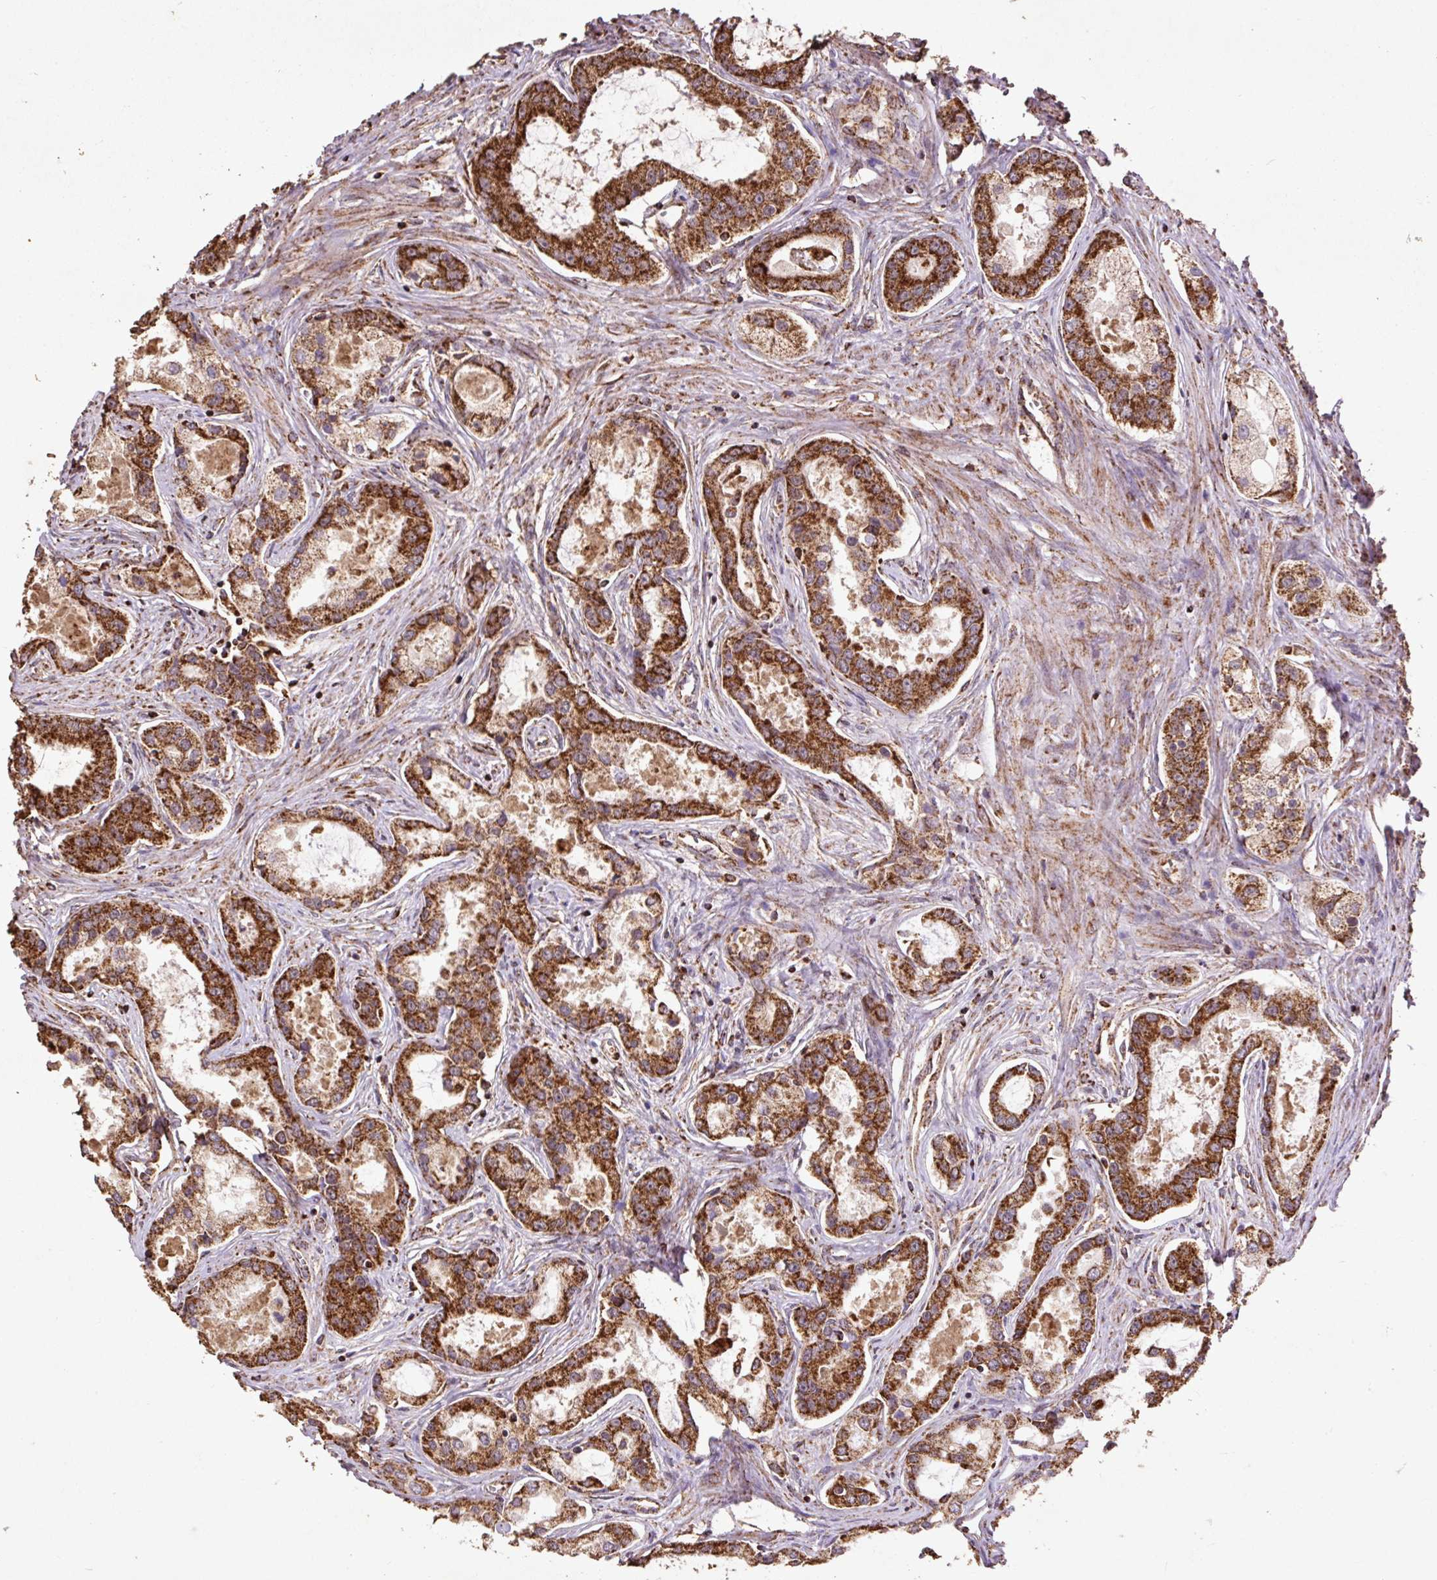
{"staining": {"intensity": "strong", "quantity": ">75%", "location": "cytoplasmic/membranous"}, "tissue": "prostate cancer", "cell_type": "Tumor cells", "image_type": "cancer", "snomed": [{"axis": "morphology", "description": "Adenocarcinoma, Low grade"}, {"axis": "topography", "description": "Prostate"}], "caption": "Human low-grade adenocarcinoma (prostate) stained with a protein marker displays strong staining in tumor cells.", "gene": "ATP5F1A", "patient": {"sex": "male", "age": 68}}